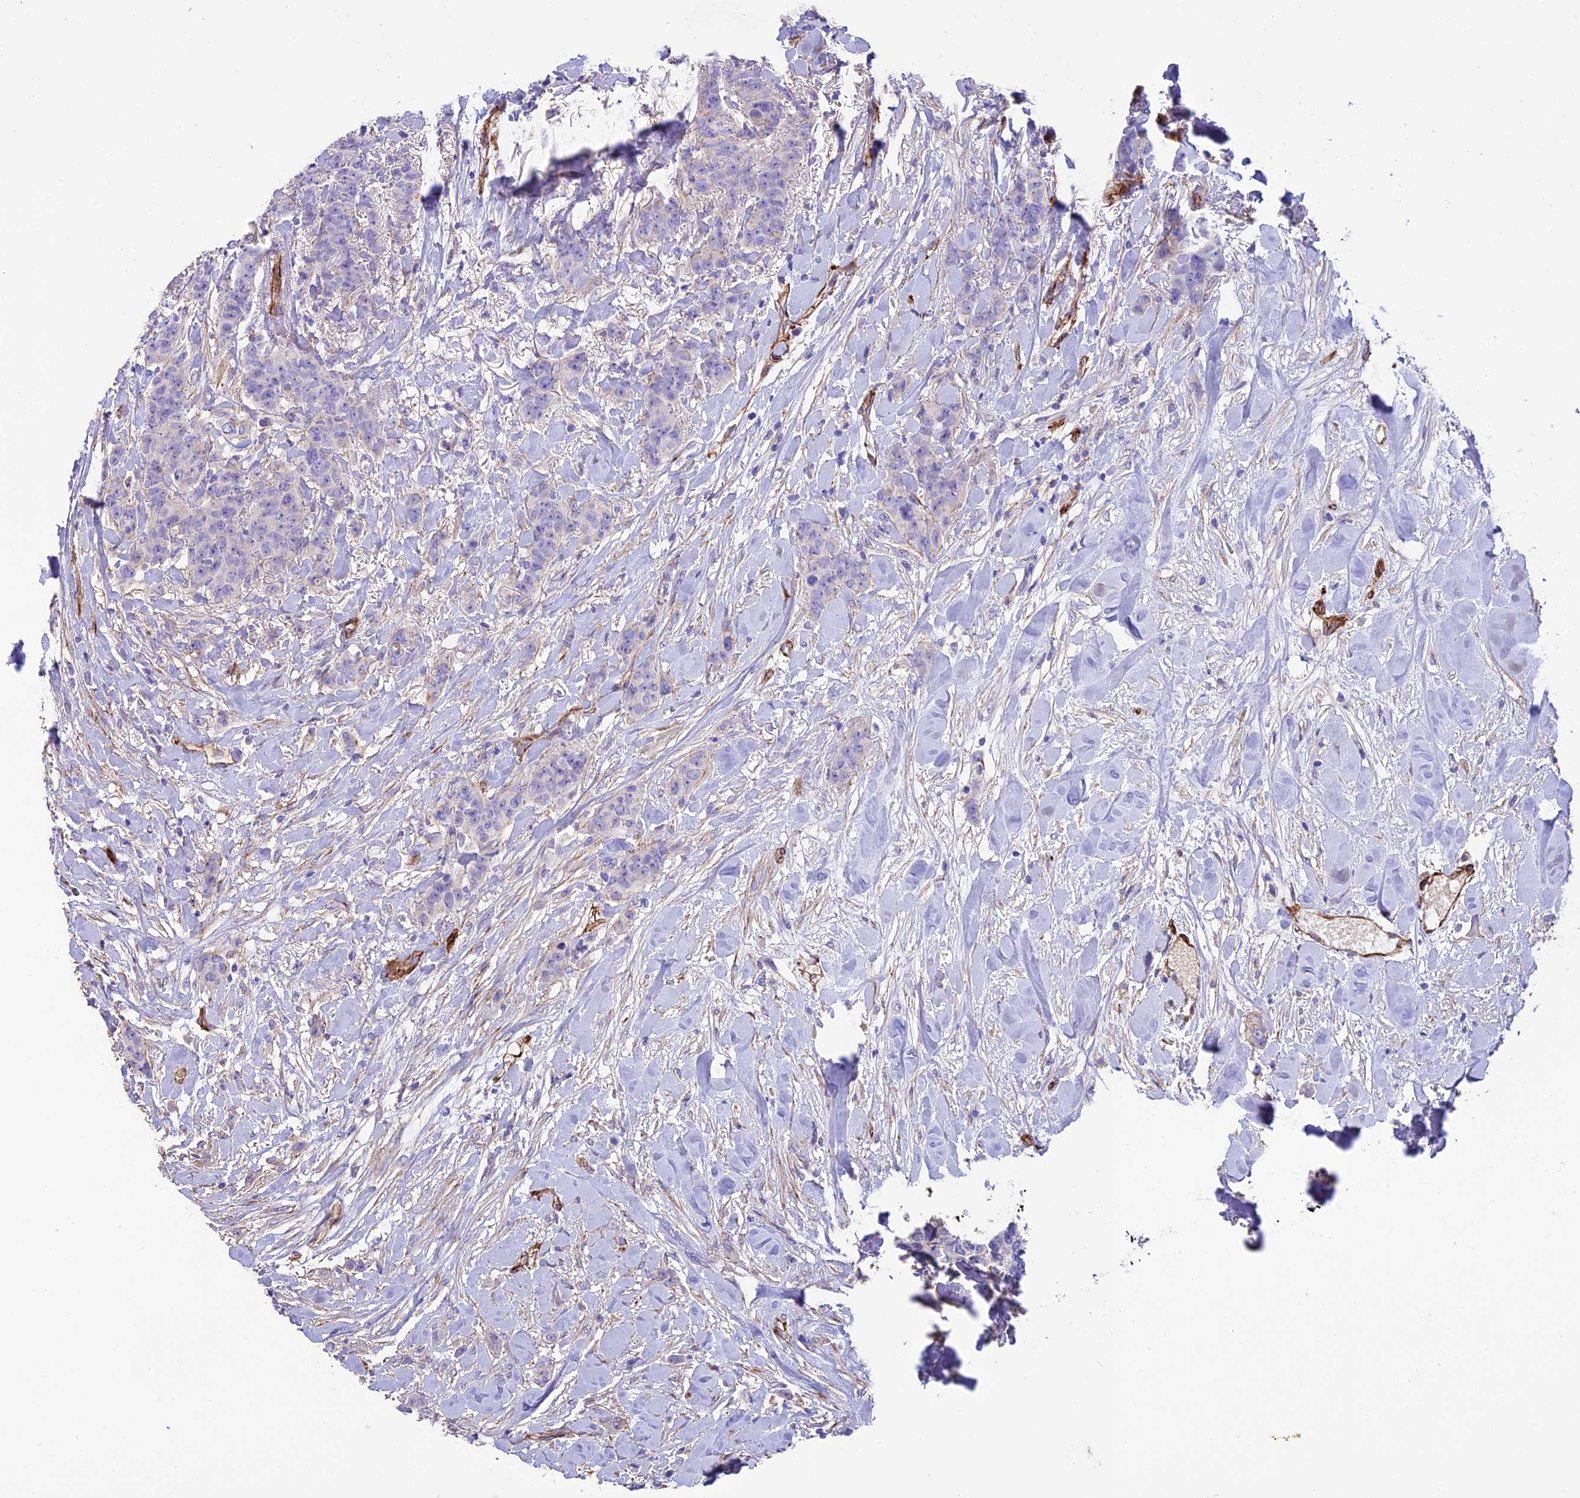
{"staining": {"intensity": "negative", "quantity": "none", "location": "none"}, "tissue": "breast cancer", "cell_type": "Tumor cells", "image_type": "cancer", "snomed": [{"axis": "morphology", "description": "Duct carcinoma"}, {"axis": "topography", "description": "Breast"}], "caption": "An immunohistochemistry (IHC) histopathology image of breast infiltrating ductal carcinoma is shown. There is no staining in tumor cells of breast infiltrating ductal carcinoma.", "gene": "REX1BD", "patient": {"sex": "female", "age": 40}}